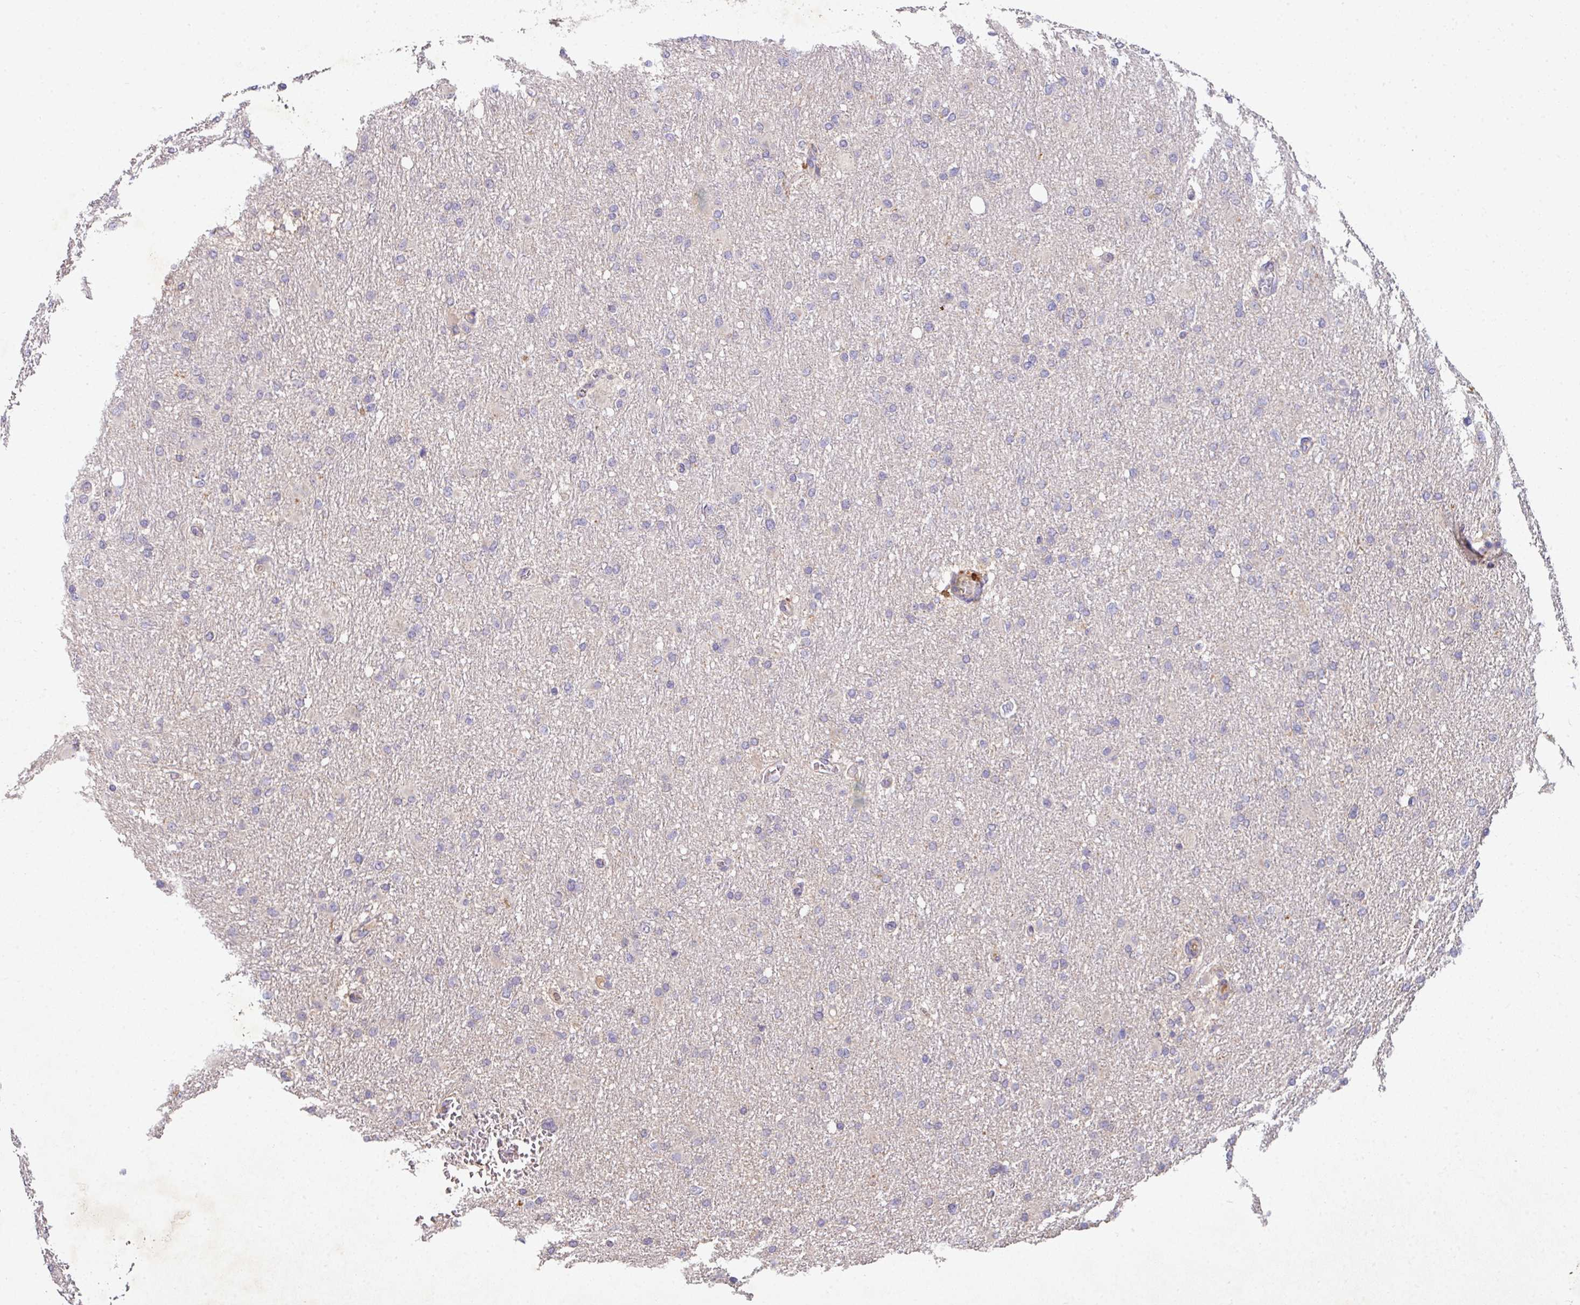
{"staining": {"intensity": "negative", "quantity": "none", "location": "none"}, "tissue": "glioma", "cell_type": "Tumor cells", "image_type": "cancer", "snomed": [{"axis": "morphology", "description": "Glioma, malignant, High grade"}, {"axis": "topography", "description": "Cerebral cortex"}], "caption": "There is no significant staining in tumor cells of high-grade glioma (malignant).", "gene": "AEBP2", "patient": {"sex": "female", "age": 36}}